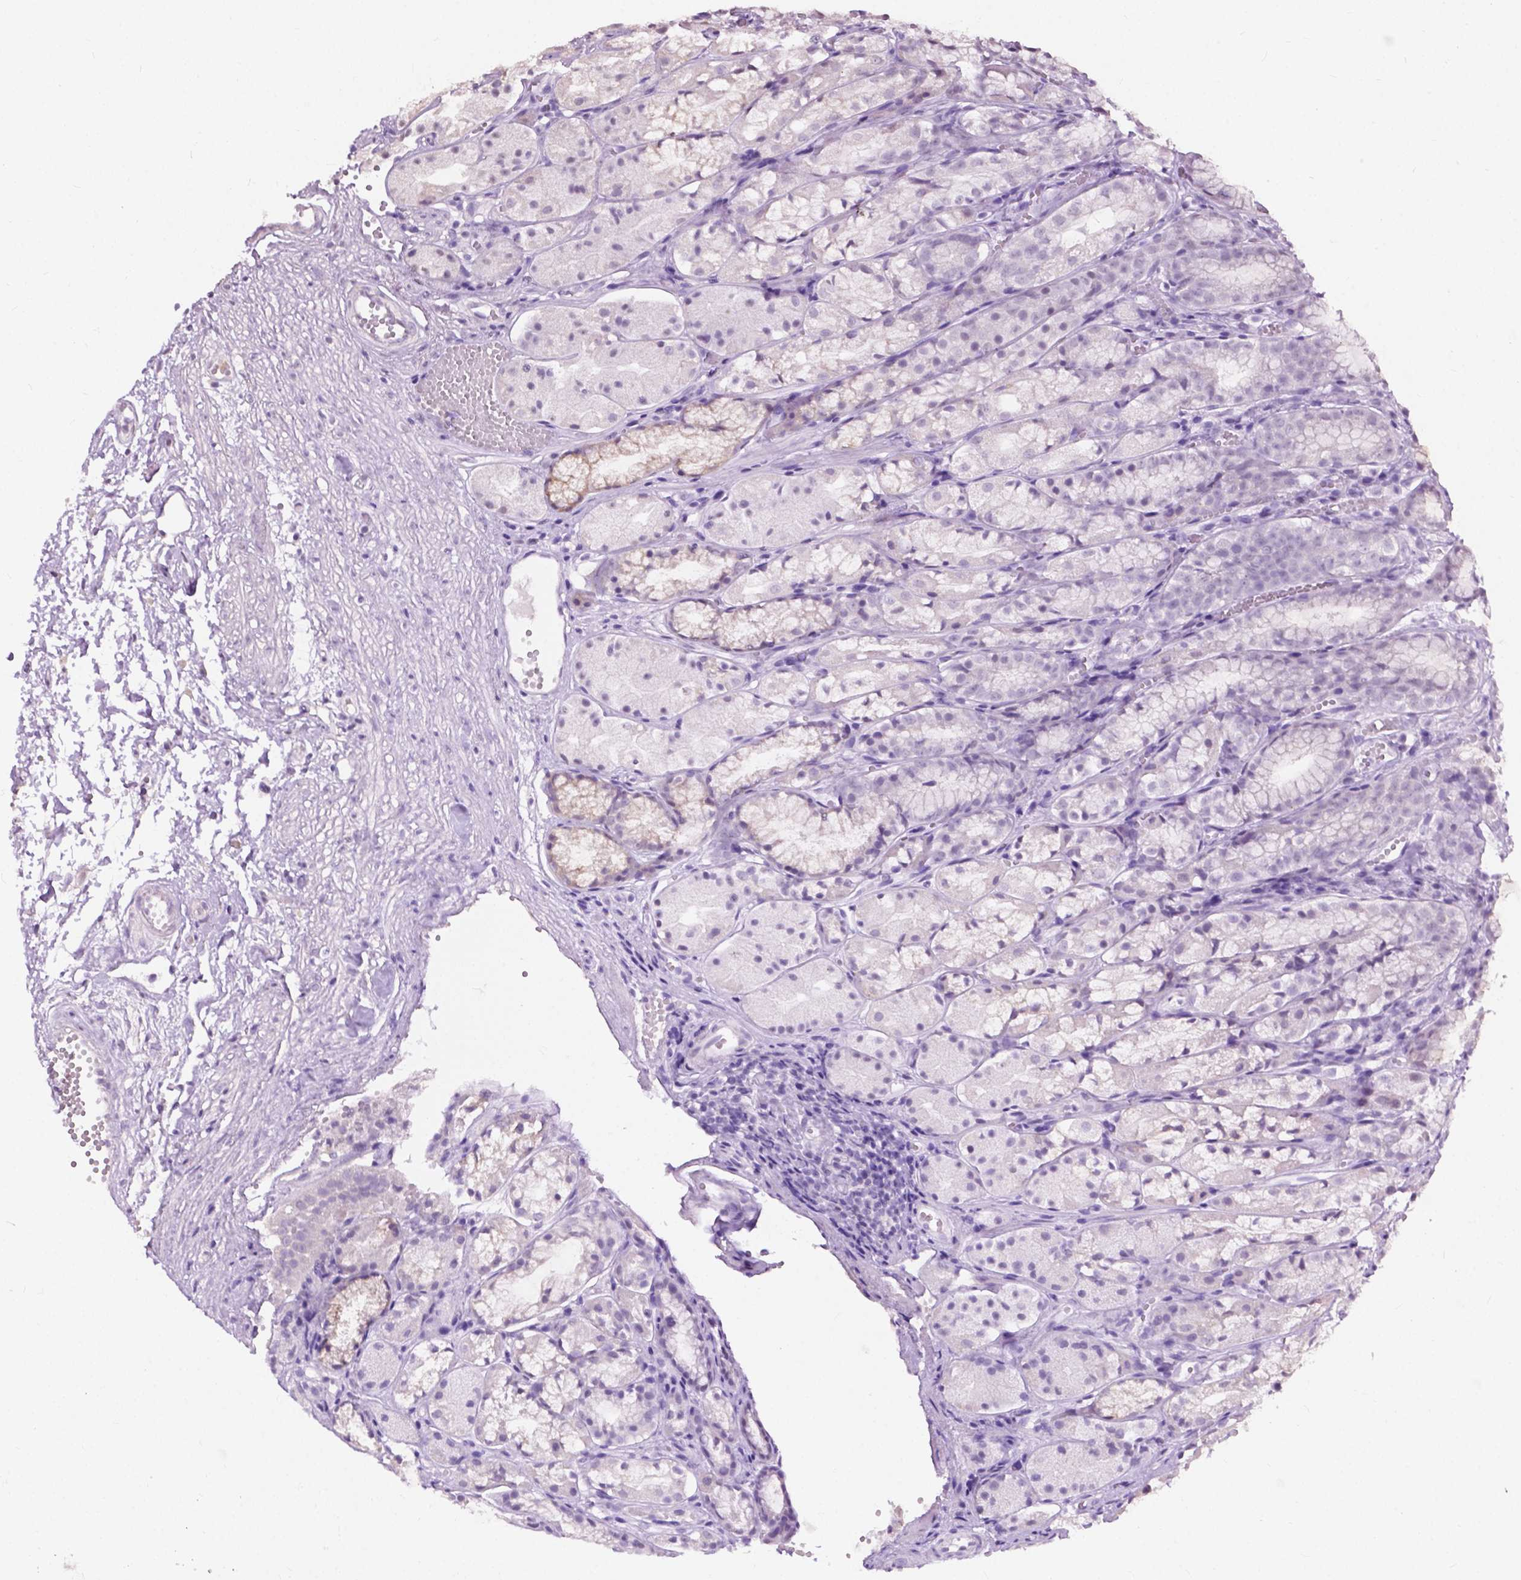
{"staining": {"intensity": "weak", "quantity": "<25%", "location": "cytoplasmic/membranous"}, "tissue": "stomach", "cell_type": "Glandular cells", "image_type": "normal", "snomed": [{"axis": "morphology", "description": "Normal tissue, NOS"}, {"axis": "topography", "description": "Stomach"}], "caption": "Stomach was stained to show a protein in brown. There is no significant positivity in glandular cells. (Stains: DAB (3,3'-diaminobenzidine) immunohistochemistry with hematoxylin counter stain, Microscopy: brightfield microscopy at high magnification).", "gene": "GPR37L1", "patient": {"sex": "male", "age": 70}}